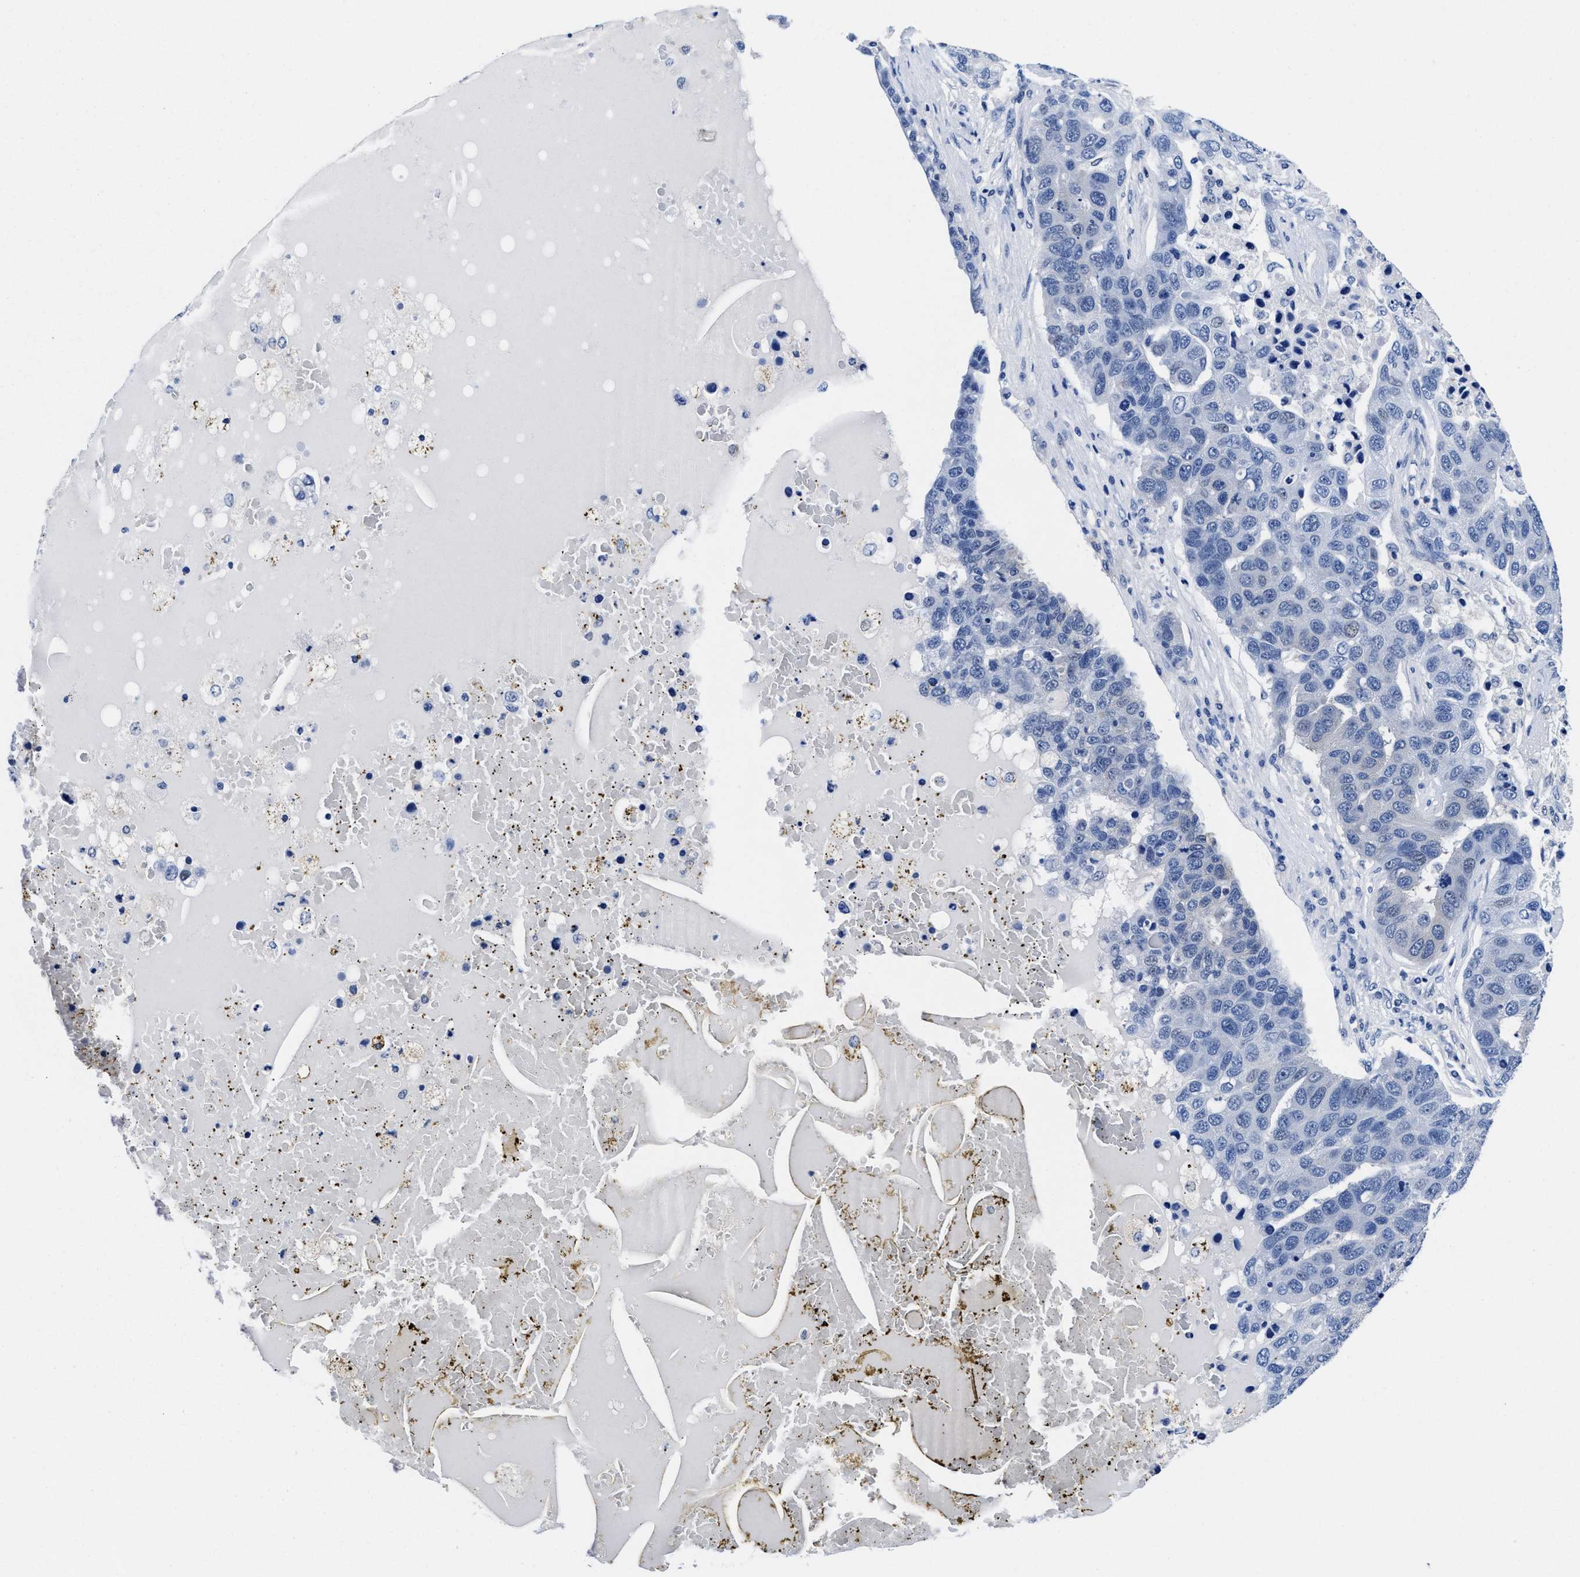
{"staining": {"intensity": "negative", "quantity": "none", "location": "none"}, "tissue": "pancreatic cancer", "cell_type": "Tumor cells", "image_type": "cancer", "snomed": [{"axis": "morphology", "description": "Adenocarcinoma, NOS"}, {"axis": "topography", "description": "Pancreas"}], "caption": "The image displays no staining of tumor cells in pancreatic cancer (adenocarcinoma). (Brightfield microscopy of DAB (3,3'-diaminobenzidine) immunohistochemistry (IHC) at high magnification).", "gene": "ACLY", "patient": {"sex": "female", "age": 61}}